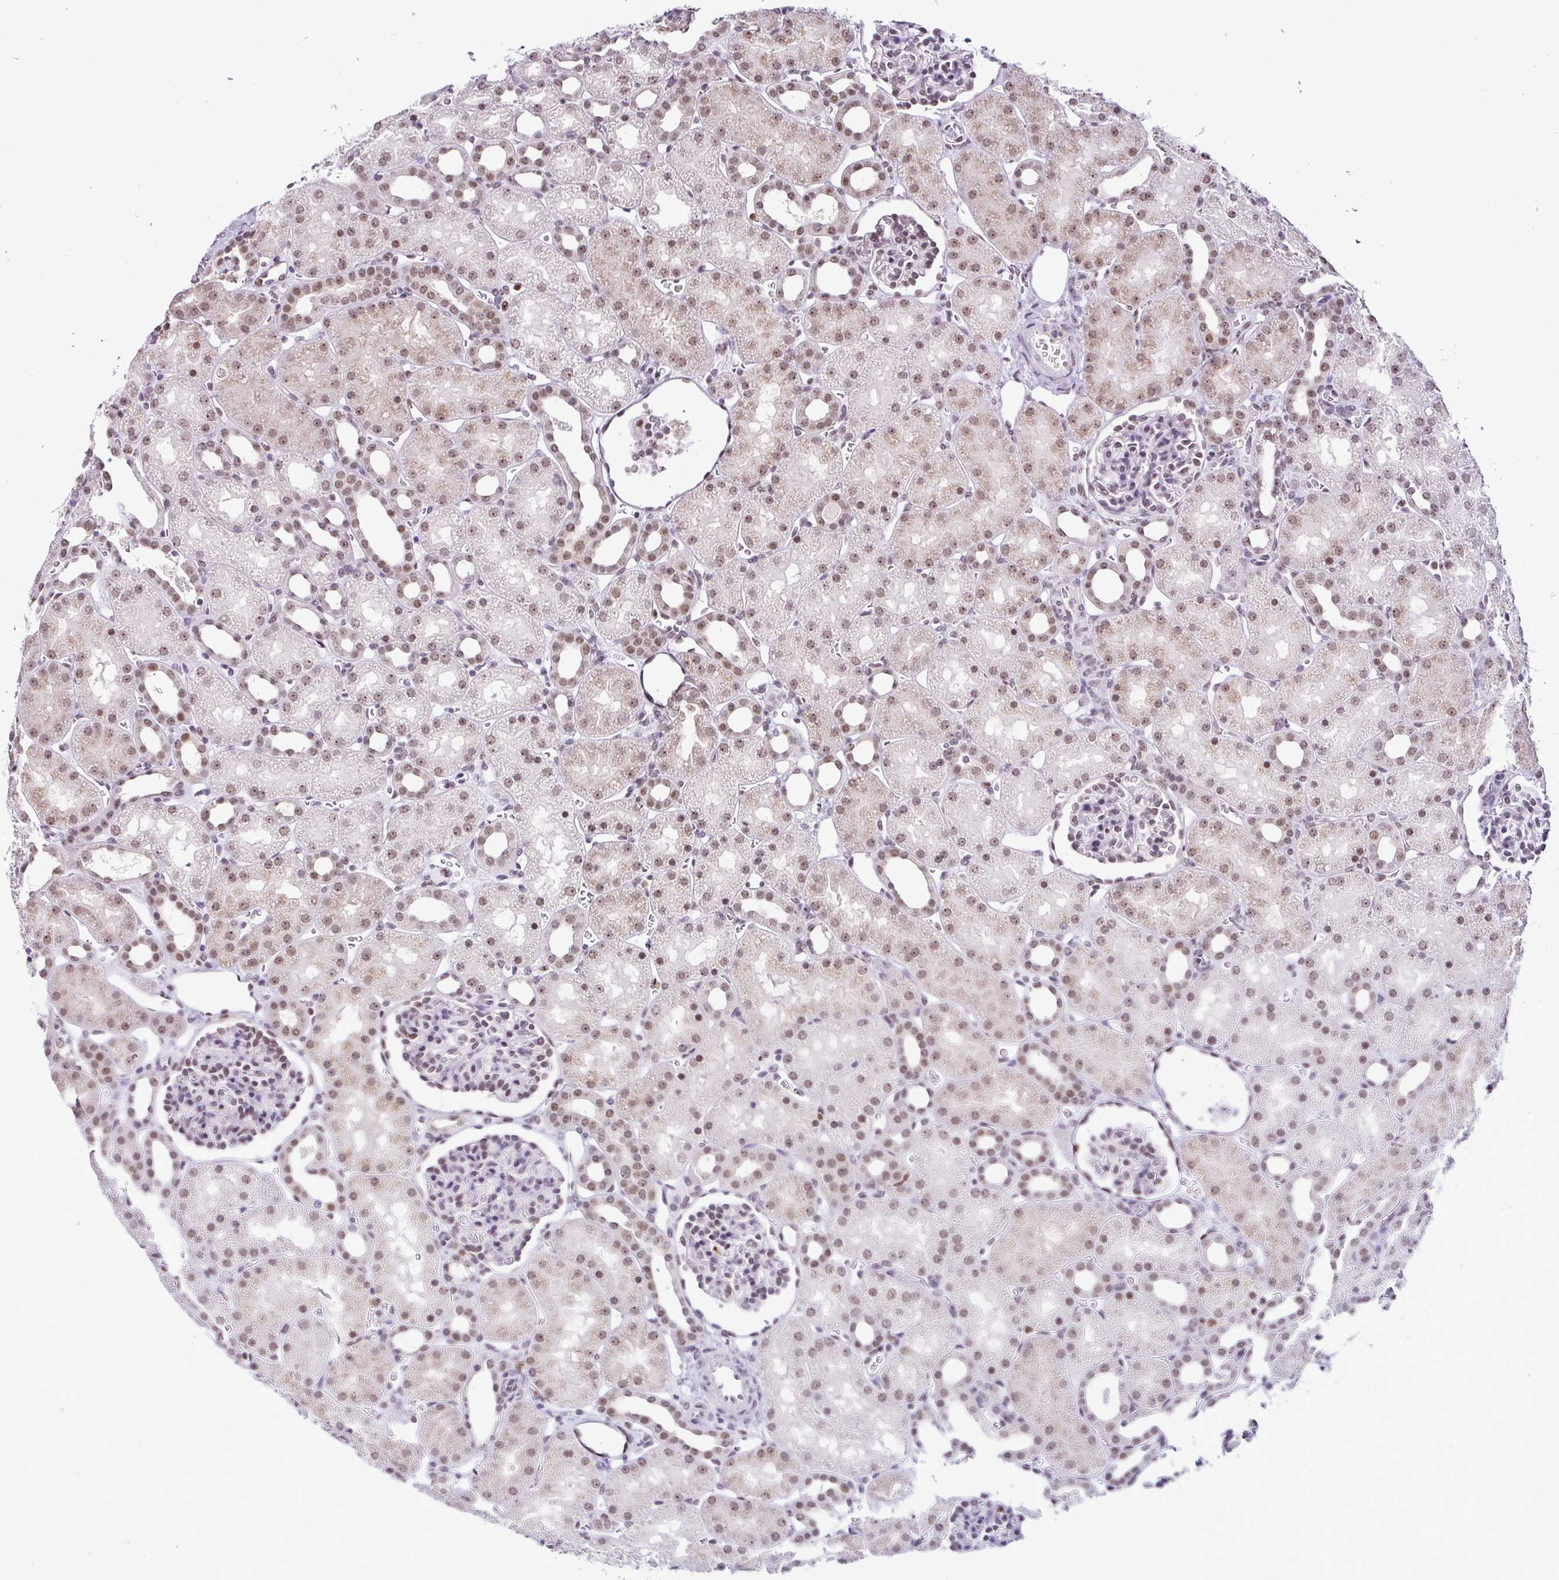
{"staining": {"intensity": "moderate", "quantity": "25%-75%", "location": "nuclear"}, "tissue": "kidney", "cell_type": "Cells in glomeruli", "image_type": "normal", "snomed": [{"axis": "morphology", "description": "Normal tissue, NOS"}, {"axis": "topography", "description": "Kidney"}], "caption": "An immunohistochemistry image of normal tissue is shown. Protein staining in brown shows moderate nuclear positivity in kidney within cells in glomeruli. (brown staining indicates protein expression, while blue staining denotes nuclei).", "gene": "PTPN2", "patient": {"sex": "male", "age": 2}}